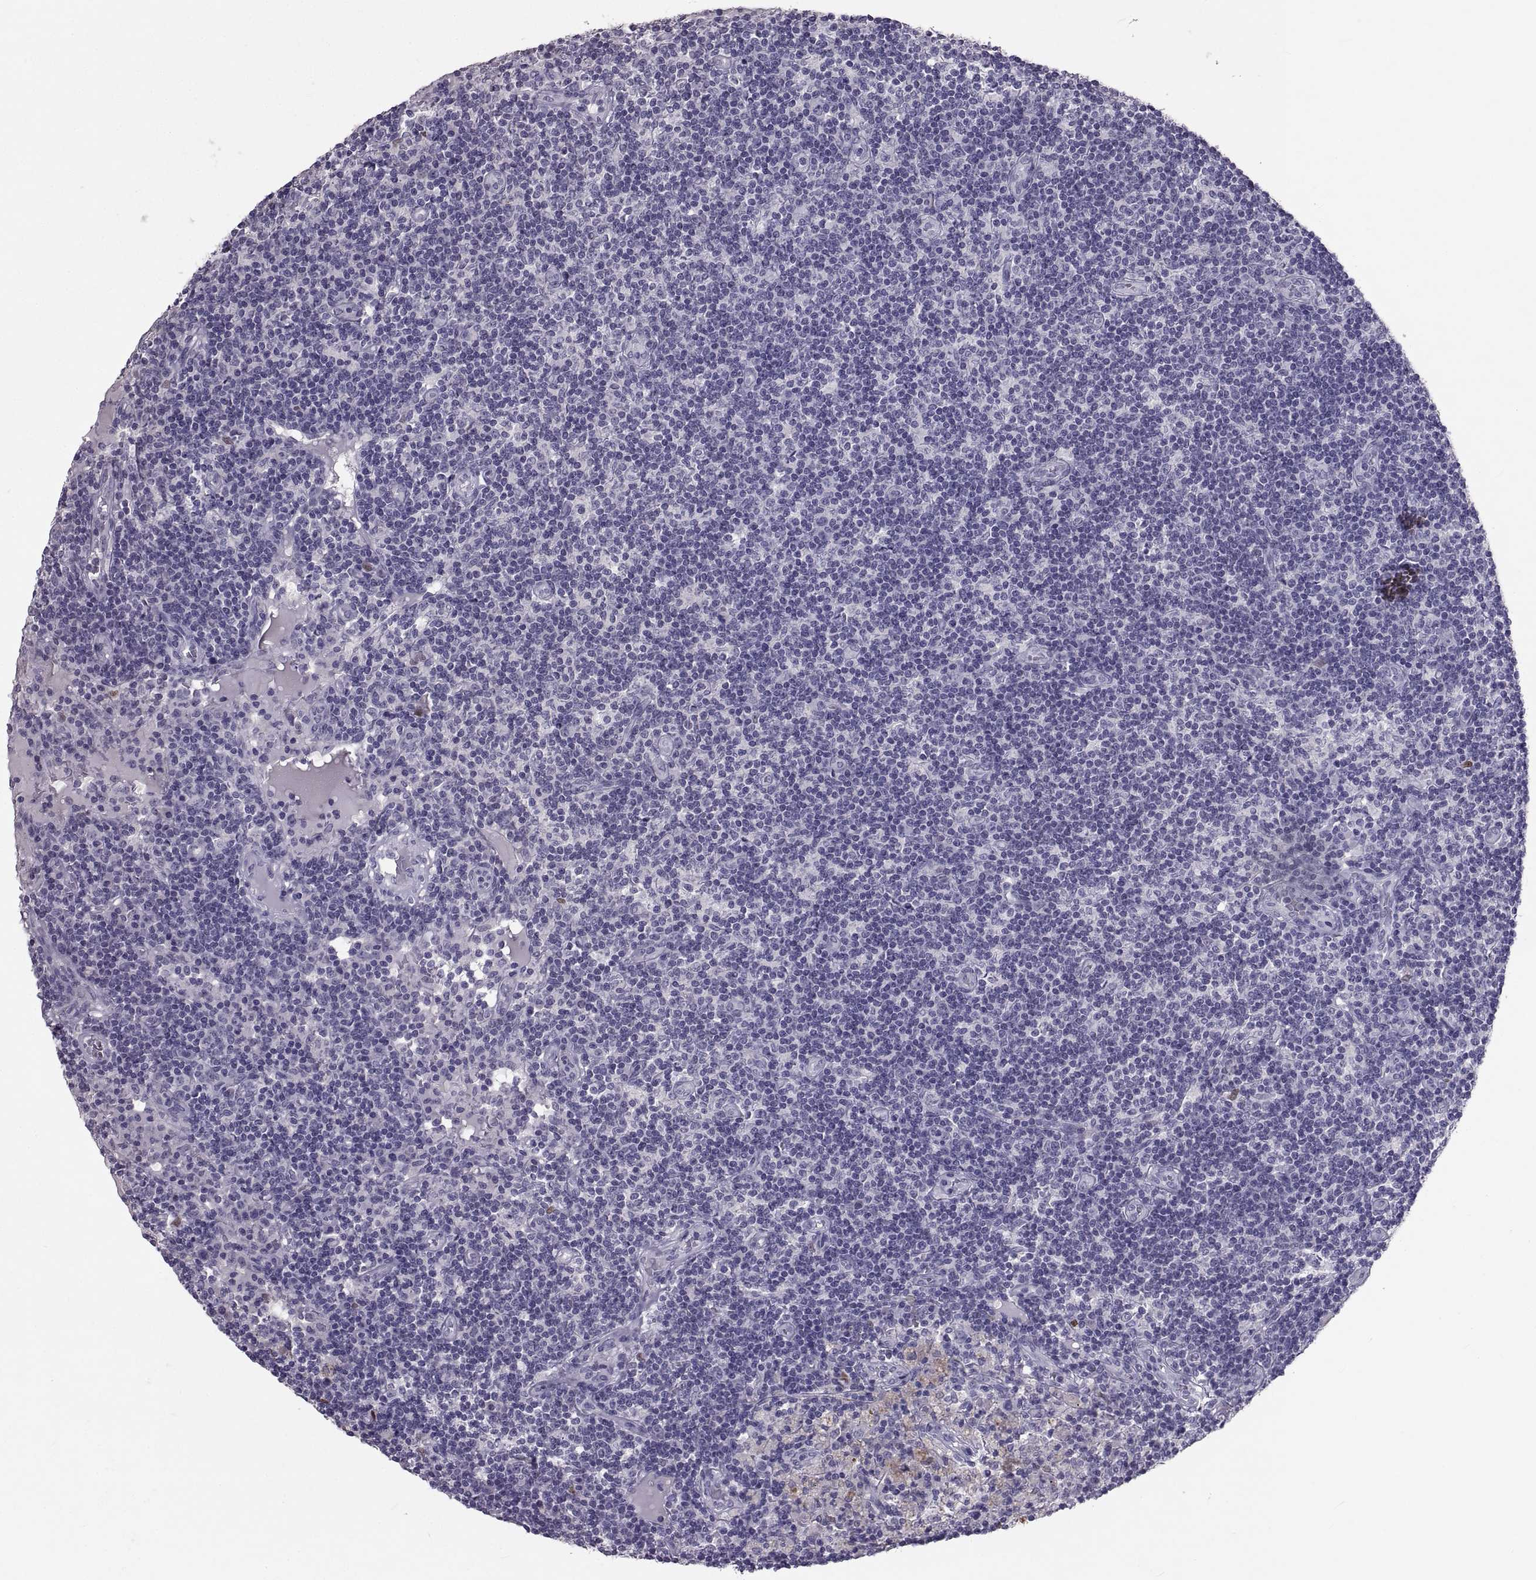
{"staining": {"intensity": "negative", "quantity": "none", "location": "none"}, "tissue": "lymph node", "cell_type": "Germinal center cells", "image_type": "normal", "snomed": [{"axis": "morphology", "description": "Normal tissue, NOS"}, {"axis": "topography", "description": "Lymph node"}], "caption": "IHC image of benign lymph node: lymph node stained with DAB (3,3'-diaminobenzidine) exhibits no significant protein expression in germinal center cells. (Immunohistochemistry (ihc), brightfield microscopy, high magnification).", "gene": "SOX21", "patient": {"sex": "female", "age": 72}}